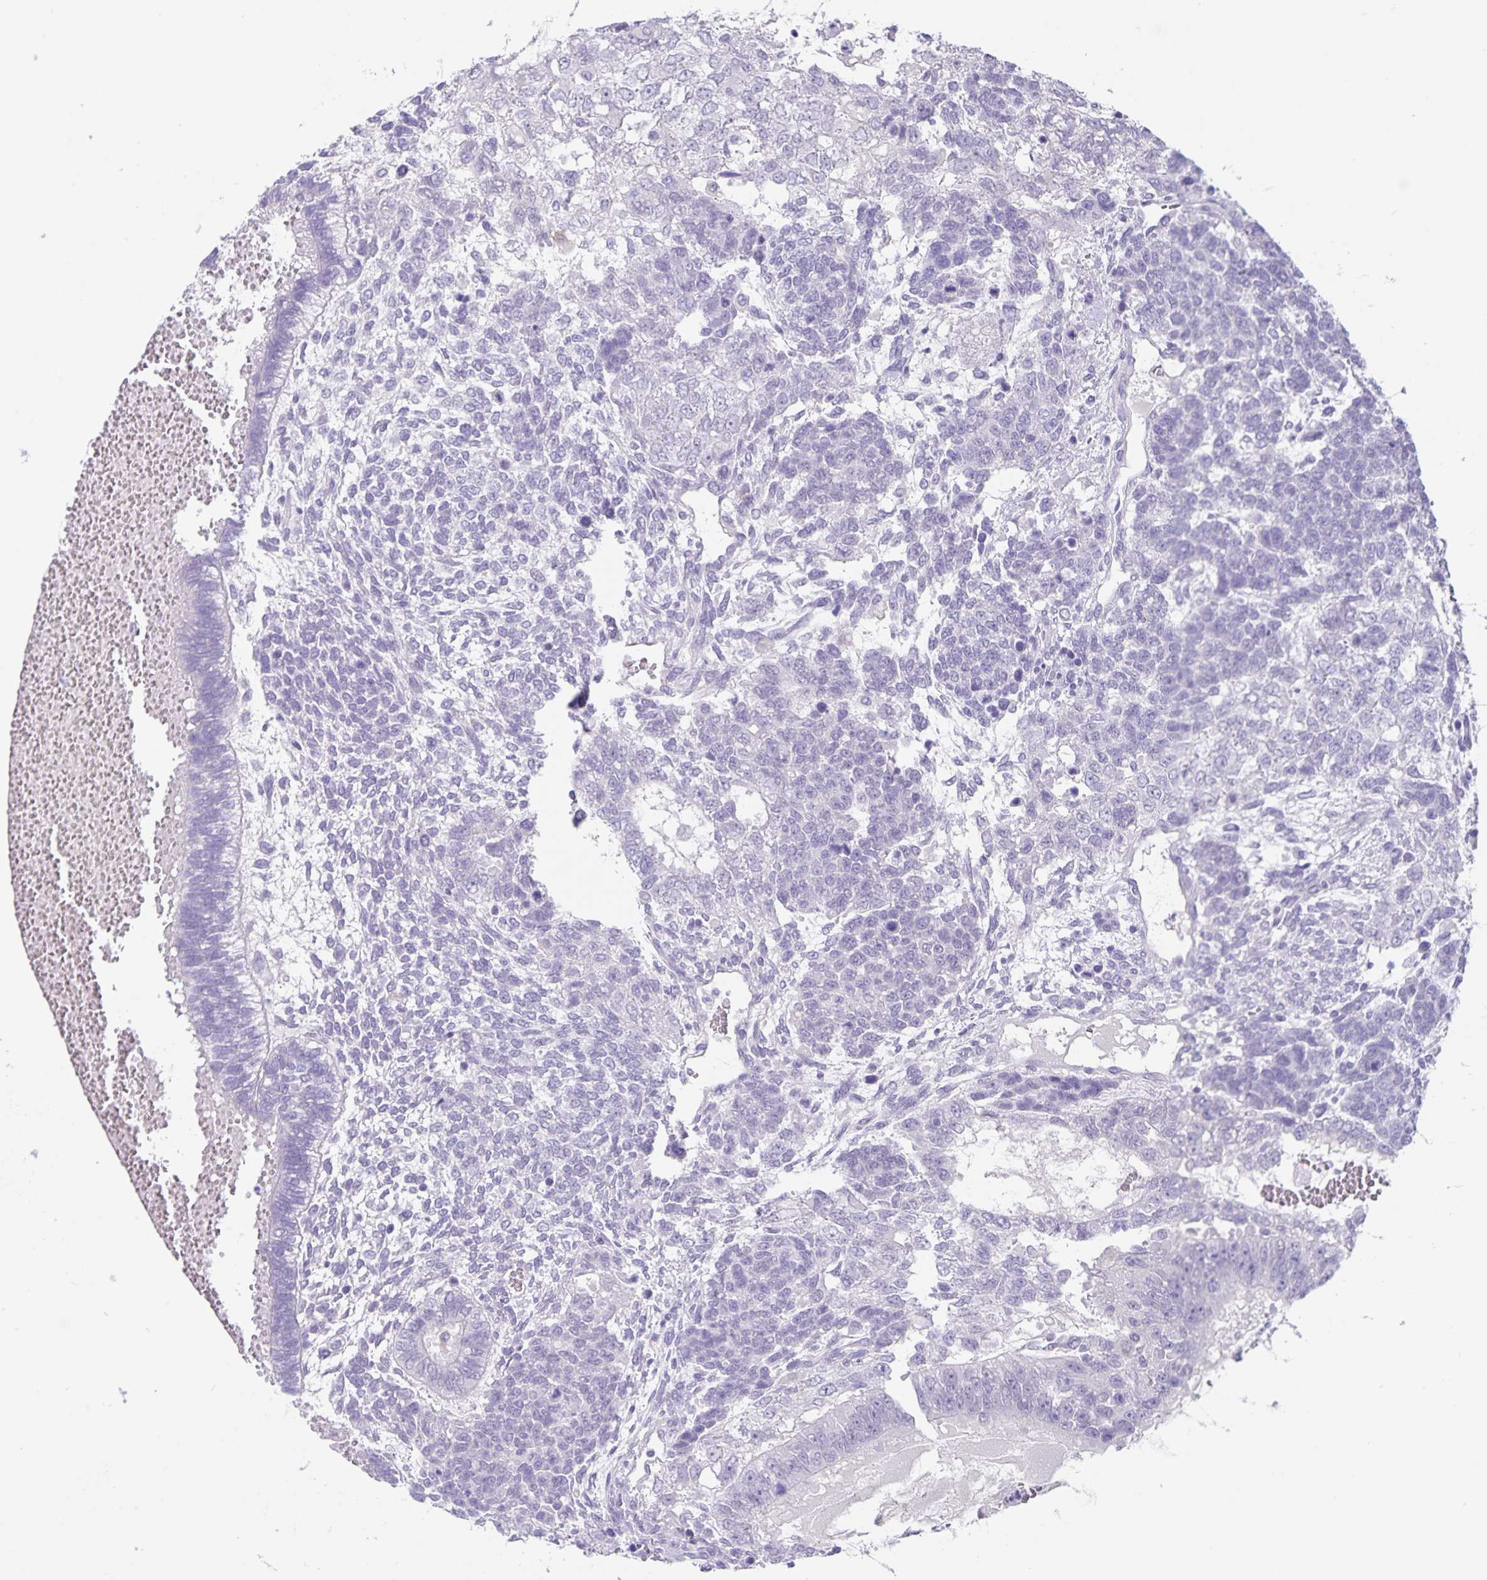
{"staining": {"intensity": "negative", "quantity": "none", "location": "none"}, "tissue": "testis cancer", "cell_type": "Tumor cells", "image_type": "cancer", "snomed": [{"axis": "morphology", "description": "Normal tissue, NOS"}, {"axis": "morphology", "description": "Carcinoma, Embryonal, NOS"}, {"axis": "topography", "description": "Testis"}, {"axis": "topography", "description": "Epididymis"}], "caption": "This is an immunohistochemistry micrograph of human testis embryonal carcinoma. There is no staining in tumor cells.", "gene": "C11orf42", "patient": {"sex": "male", "age": 23}}